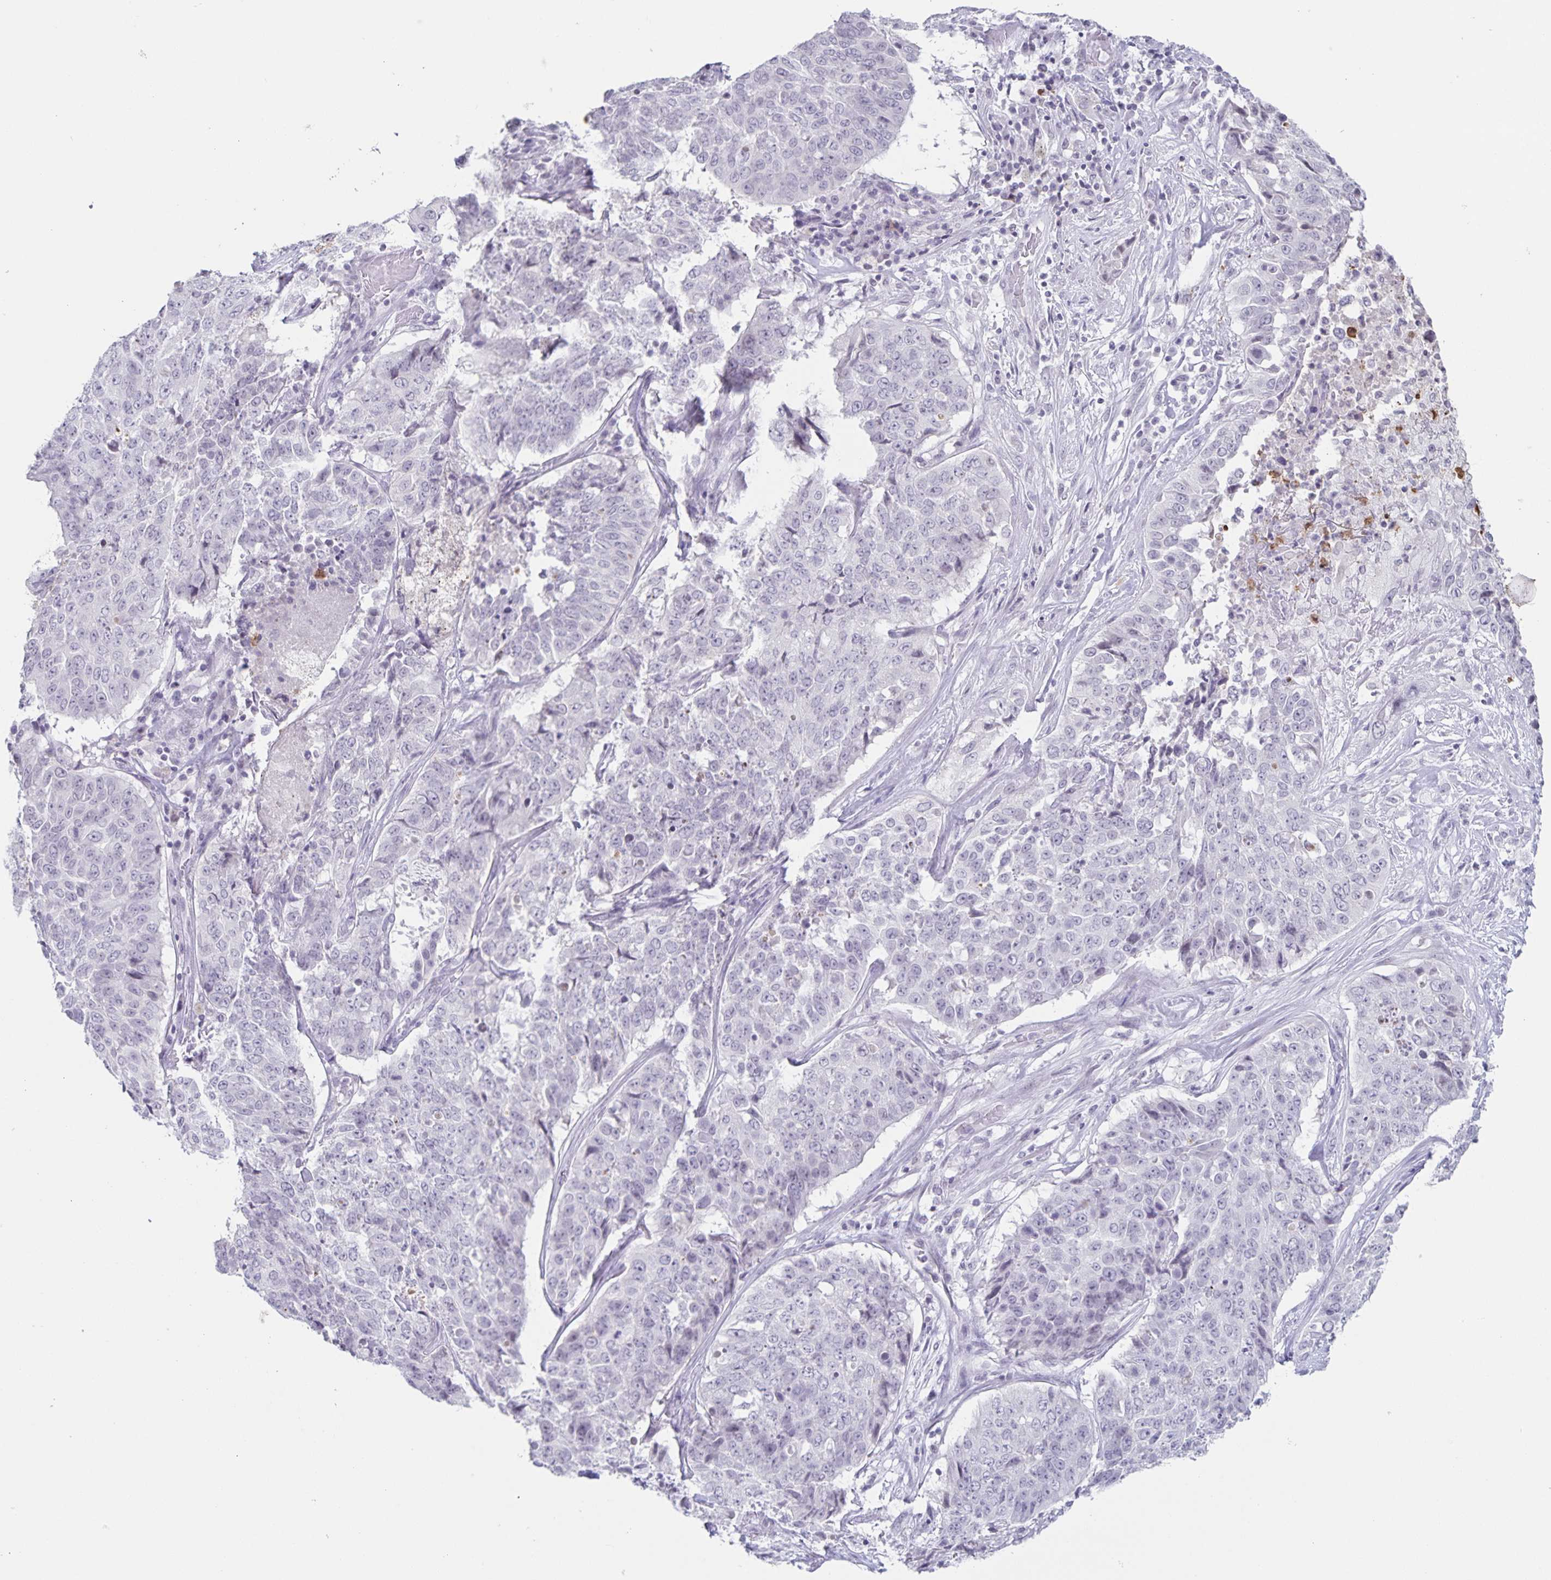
{"staining": {"intensity": "negative", "quantity": "none", "location": "none"}, "tissue": "lung cancer", "cell_type": "Tumor cells", "image_type": "cancer", "snomed": [{"axis": "morphology", "description": "Normal tissue, NOS"}, {"axis": "morphology", "description": "Squamous cell carcinoma, NOS"}, {"axis": "topography", "description": "Bronchus"}, {"axis": "topography", "description": "Lung"}], "caption": "Protein analysis of squamous cell carcinoma (lung) demonstrates no significant positivity in tumor cells.", "gene": "LCE6A", "patient": {"sex": "male", "age": 64}}